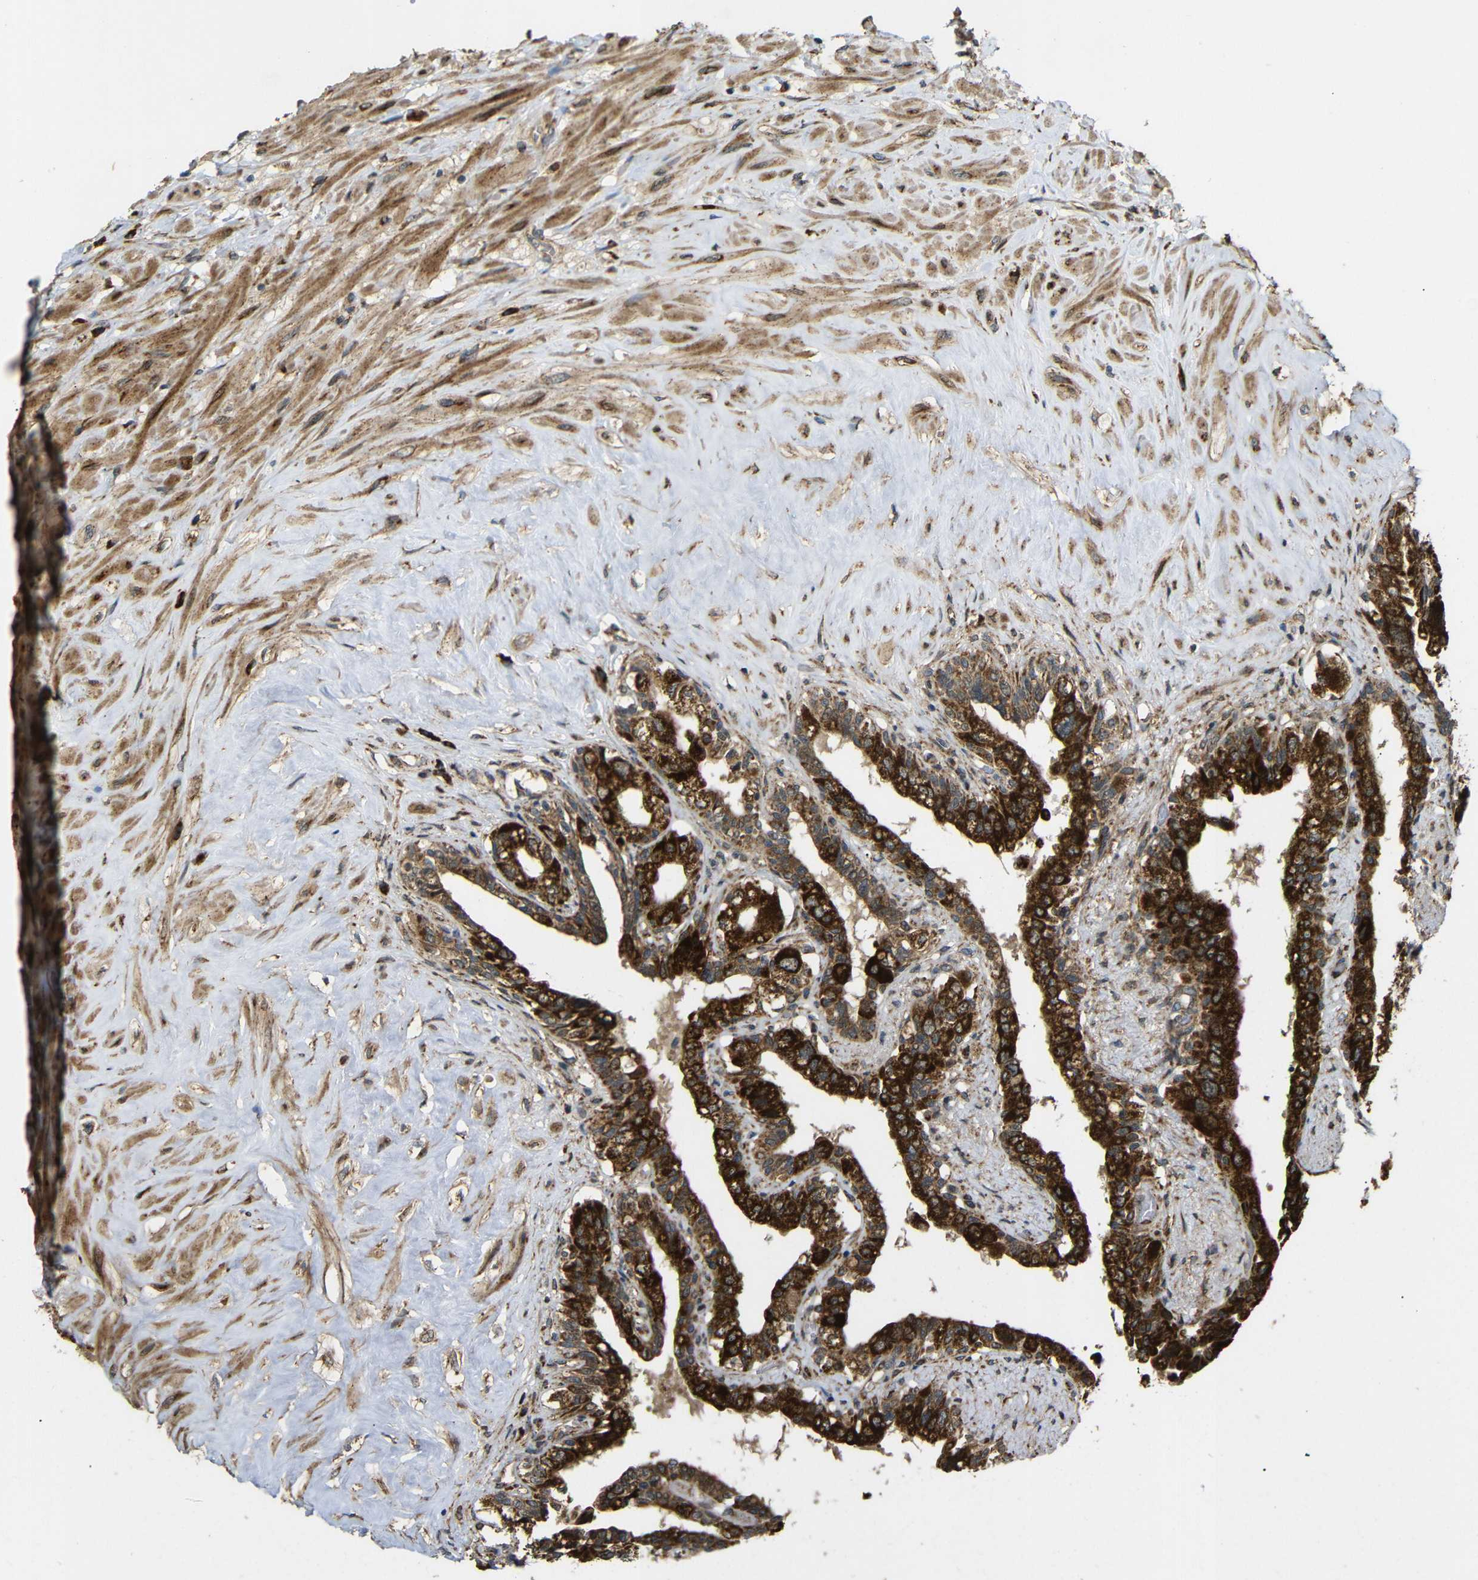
{"staining": {"intensity": "strong", "quantity": ">75%", "location": "cytoplasmic/membranous"}, "tissue": "seminal vesicle", "cell_type": "Glandular cells", "image_type": "normal", "snomed": [{"axis": "morphology", "description": "Normal tissue, NOS"}, {"axis": "topography", "description": "Seminal veicle"}], "caption": "Immunohistochemistry micrograph of normal seminal vesicle stained for a protein (brown), which shows high levels of strong cytoplasmic/membranous staining in about >75% of glandular cells.", "gene": "KANK4", "patient": {"sex": "male", "age": 63}}